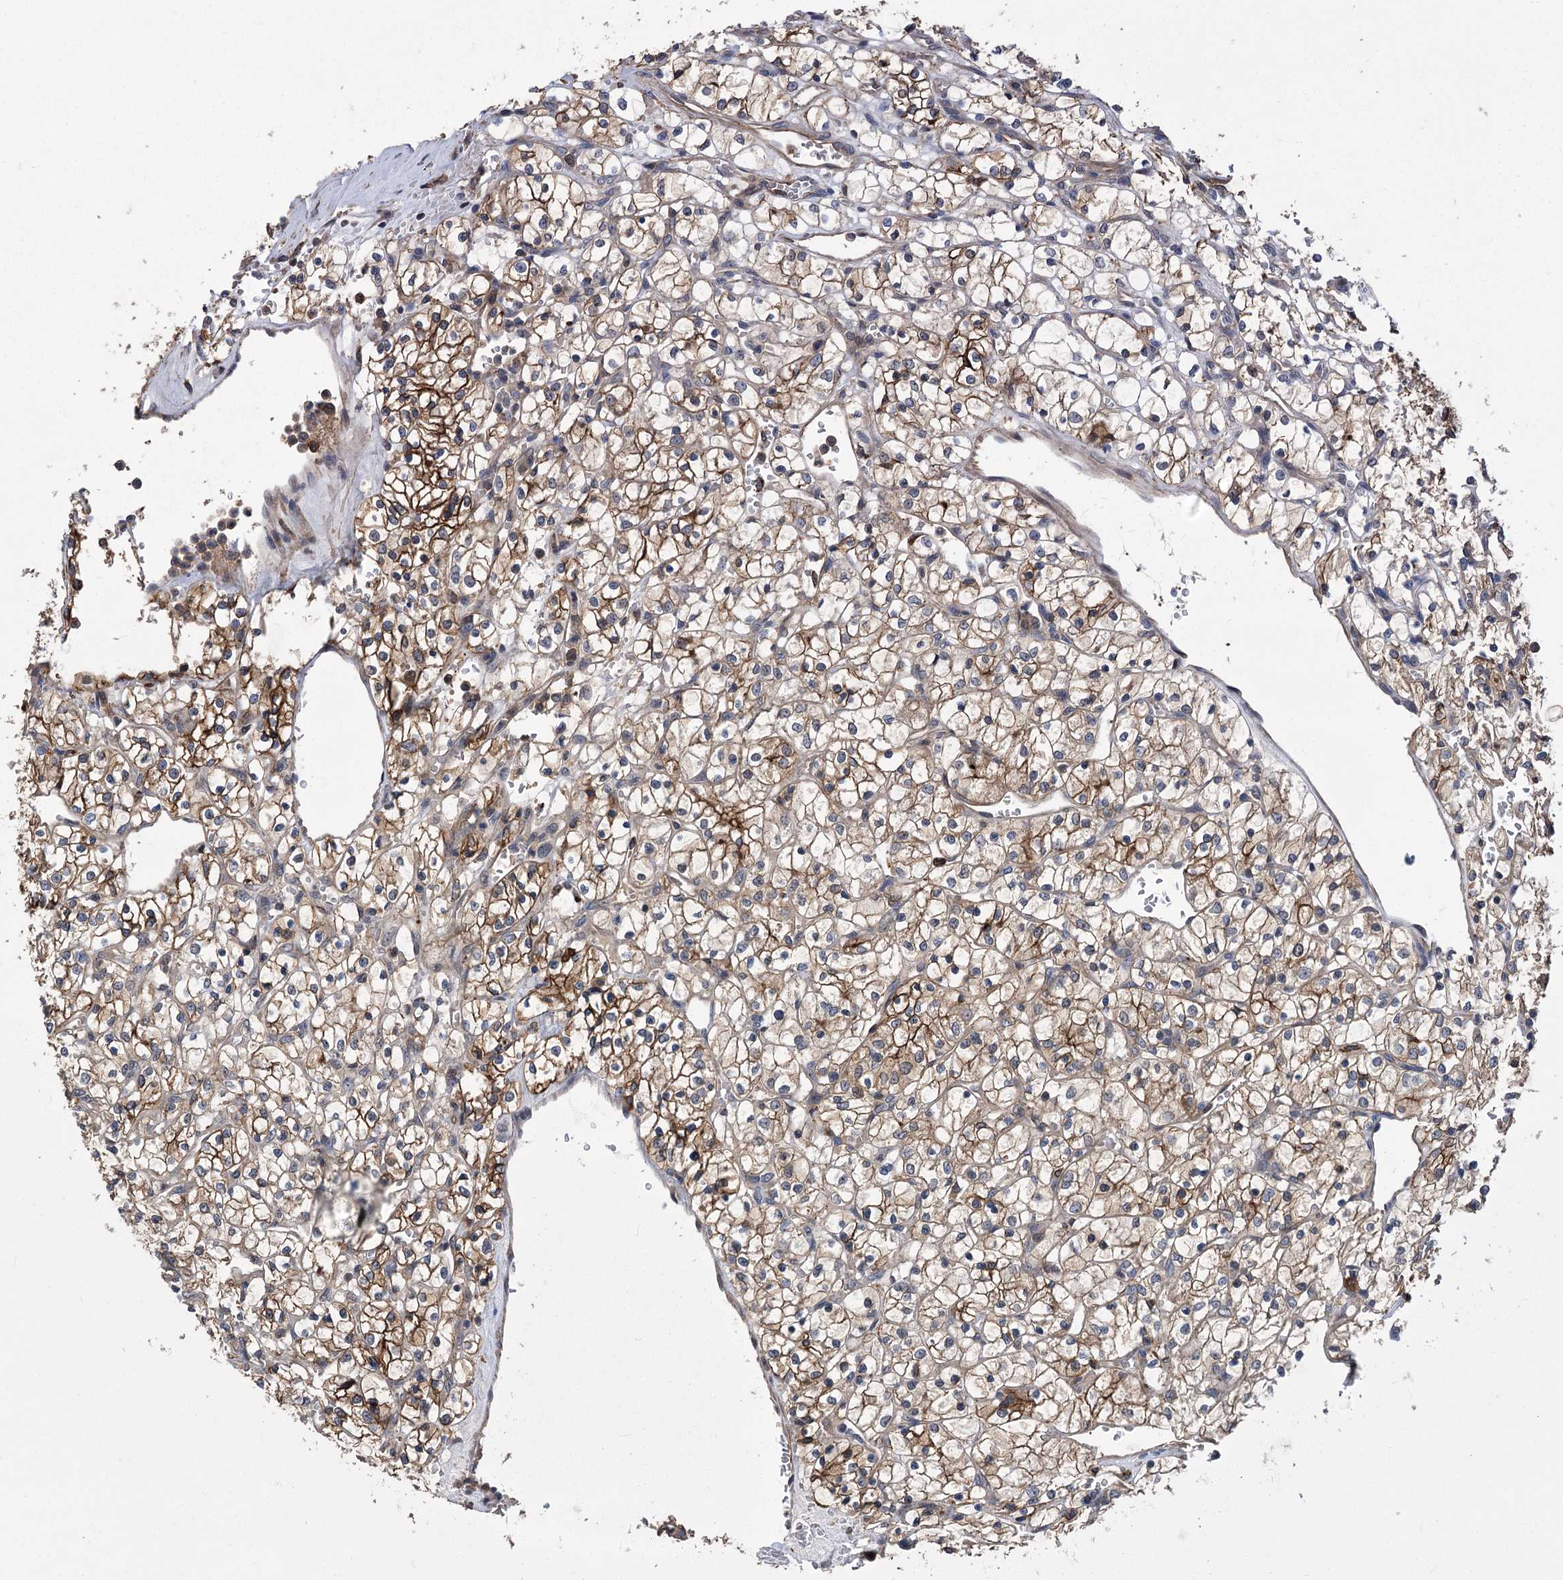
{"staining": {"intensity": "strong", "quantity": "25%-75%", "location": "cytoplasmic/membranous"}, "tissue": "renal cancer", "cell_type": "Tumor cells", "image_type": "cancer", "snomed": [{"axis": "morphology", "description": "Adenocarcinoma, NOS"}, {"axis": "topography", "description": "Kidney"}], "caption": "IHC histopathology image of neoplastic tissue: renal cancer (adenocarcinoma) stained using immunohistochemistry demonstrates high levels of strong protein expression localized specifically in the cytoplasmic/membranous of tumor cells, appearing as a cytoplasmic/membranous brown color.", "gene": "DPP3", "patient": {"sex": "female", "age": 69}}